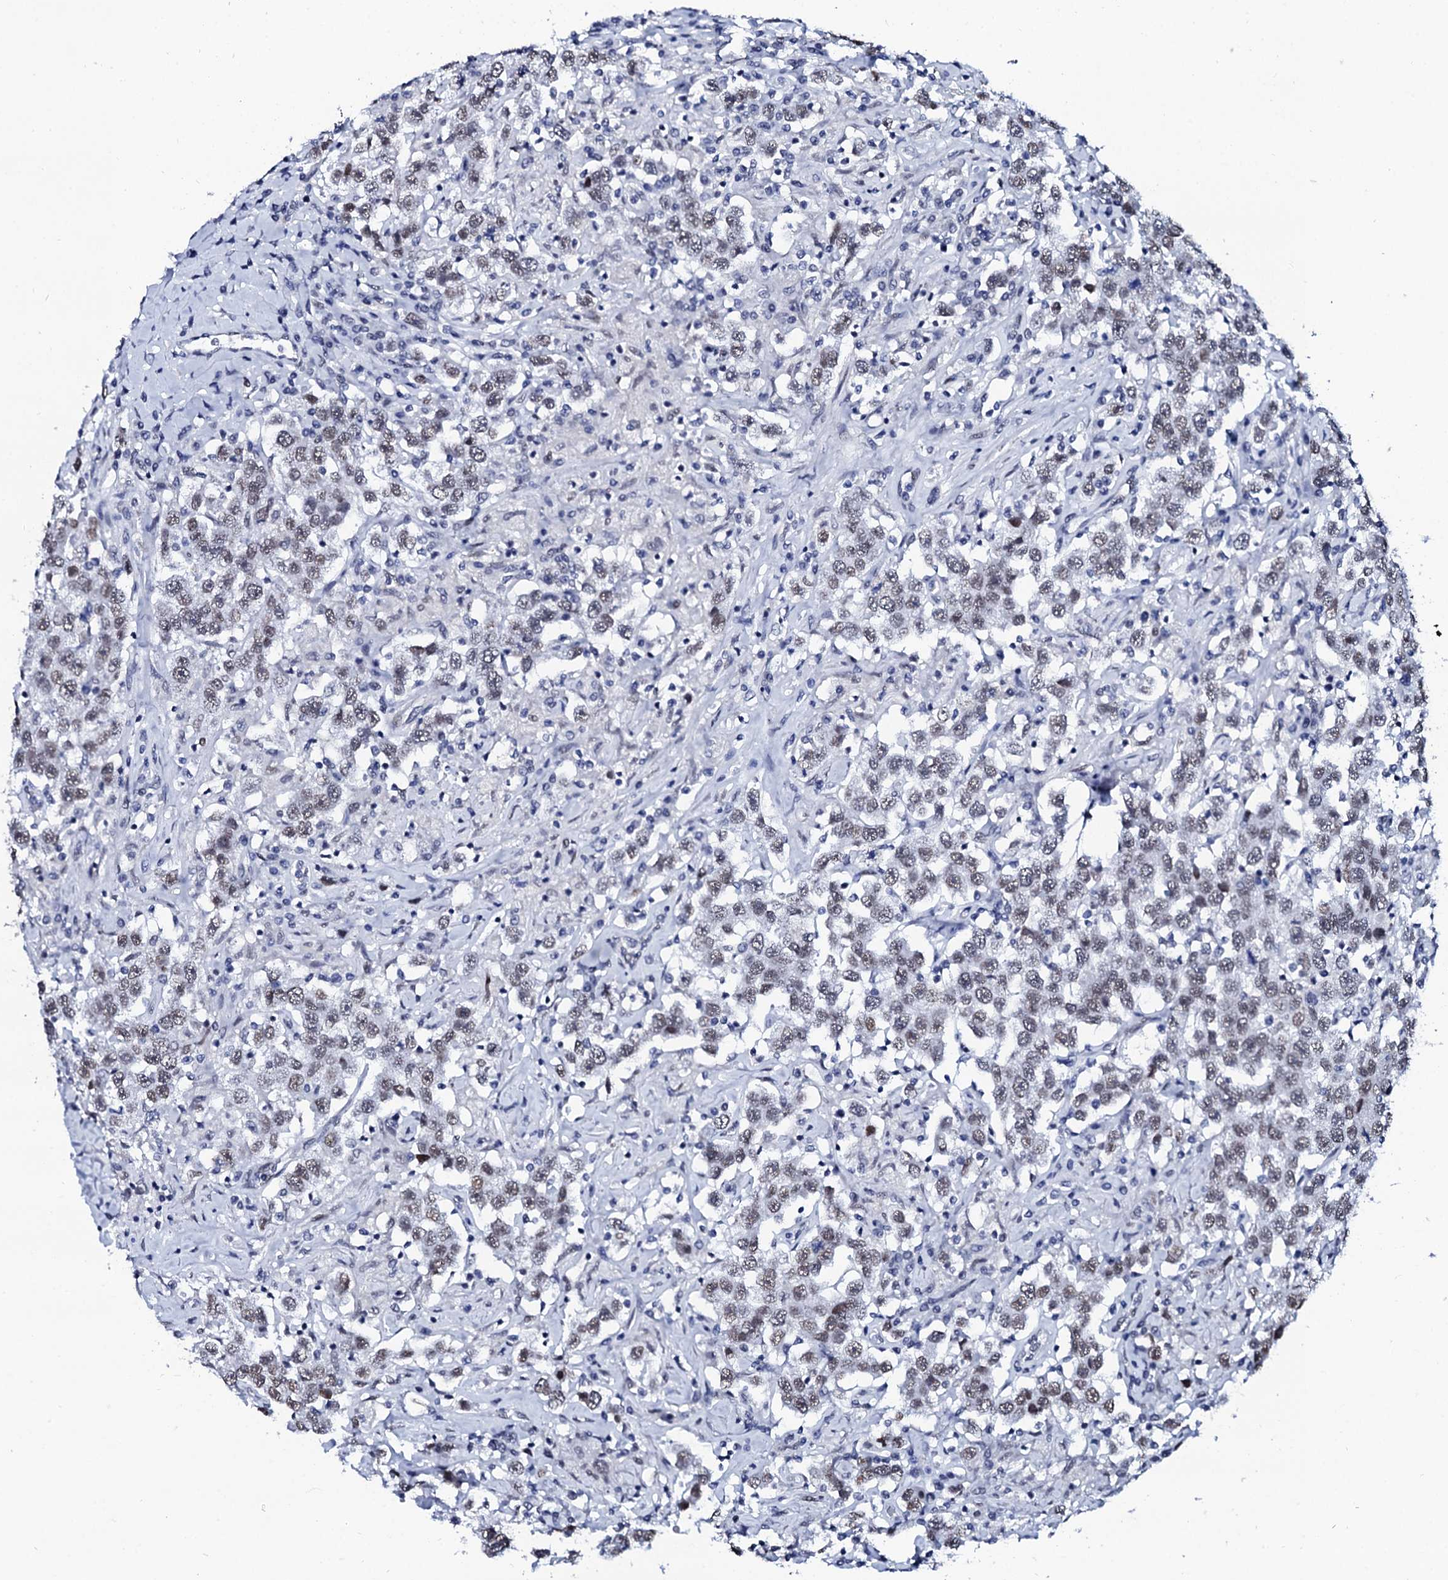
{"staining": {"intensity": "weak", "quantity": ">75%", "location": "nuclear"}, "tissue": "testis cancer", "cell_type": "Tumor cells", "image_type": "cancer", "snomed": [{"axis": "morphology", "description": "Seminoma, NOS"}, {"axis": "topography", "description": "Testis"}], "caption": "Immunohistochemical staining of human testis cancer displays low levels of weak nuclear protein staining in approximately >75% of tumor cells. (Brightfield microscopy of DAB IHC at high magnification).", "gene": "SPATA19", "patient": {"sex": "male", "age": 41}}